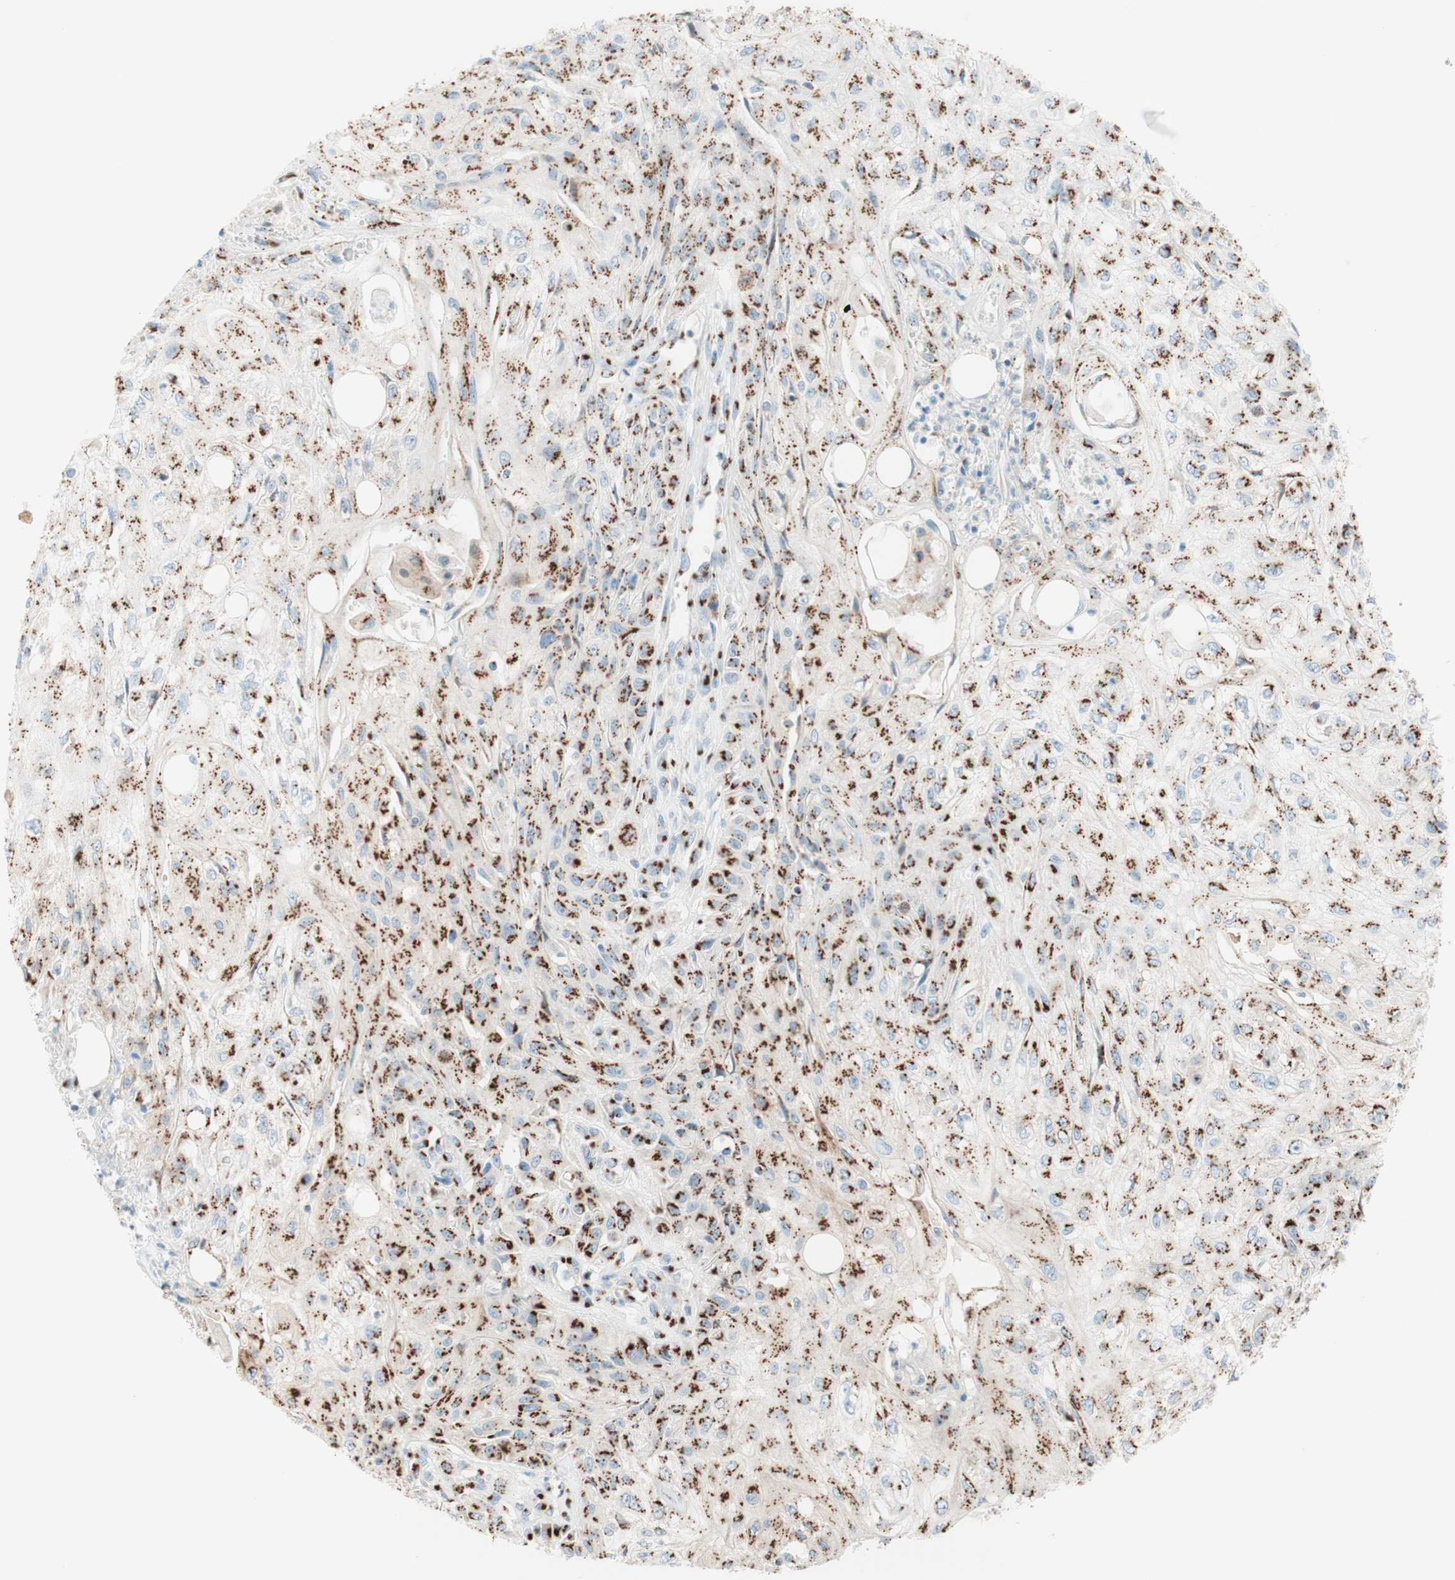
{"staining": {"intensity": "strong", "quantity": ">75%", "location": "cytoplasmic/membranous"}, "tissue": "skin cancer", "cell_type": "Tumor cells", "image_type": "cancer", "snomed": [{"axis": "morphology", "description": "Squamous cell carcinoma, NOS"}, {"axis": "topography", "description": "Skin"}], "caption": "Approximately >75% of tumor cells in squamous cell carcinoma (skin) display strong cytoplasmic/membranous protein staining as visualized by brown immunohistochemical staining.", "gene": "GOLGB1", "patient": {"sex": "male", "age": 75}}